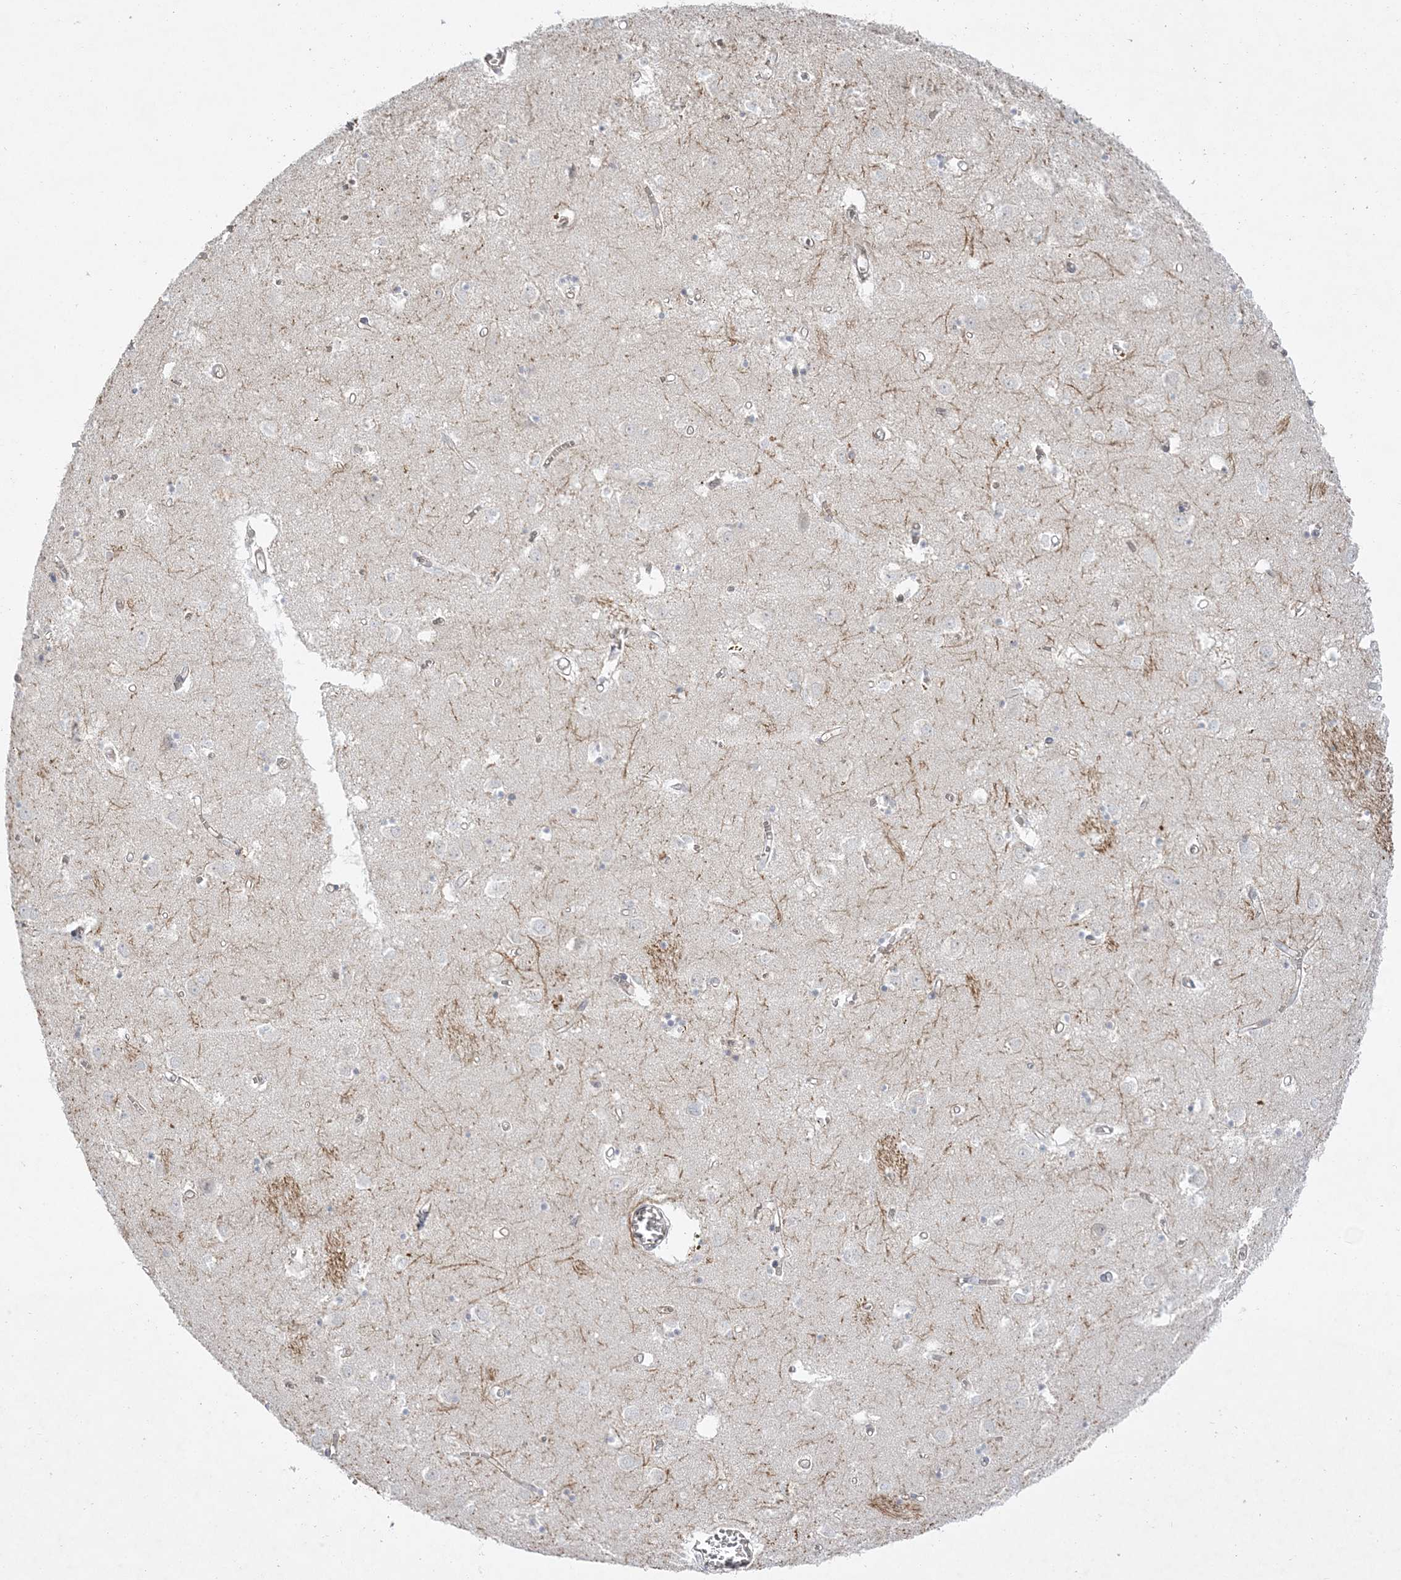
{"staining": {"intensity": "negative", "quantity": "none", "location": "none"}, "tissue": "caudate", "cell_type": "Glial cells", "image_type": "normal", "snomed": [{"axis": "morphology", "description": "Normal tissue, NOS"}, {"axis": "topography", "description": "Lateral ventricle wall"}], "caption": "This is a micrograph of immunohistochemistry staining of normal caudate, which shows no expression in glial cells. (Stains: DAB (3,3'-diaminobenzidine) IHC with hematoxylin counter stain, Microscopy: brightfield microscopy at high magnification).", "gene": "ADAMTS12", "patient": {"sex": "male", "age": 70}}